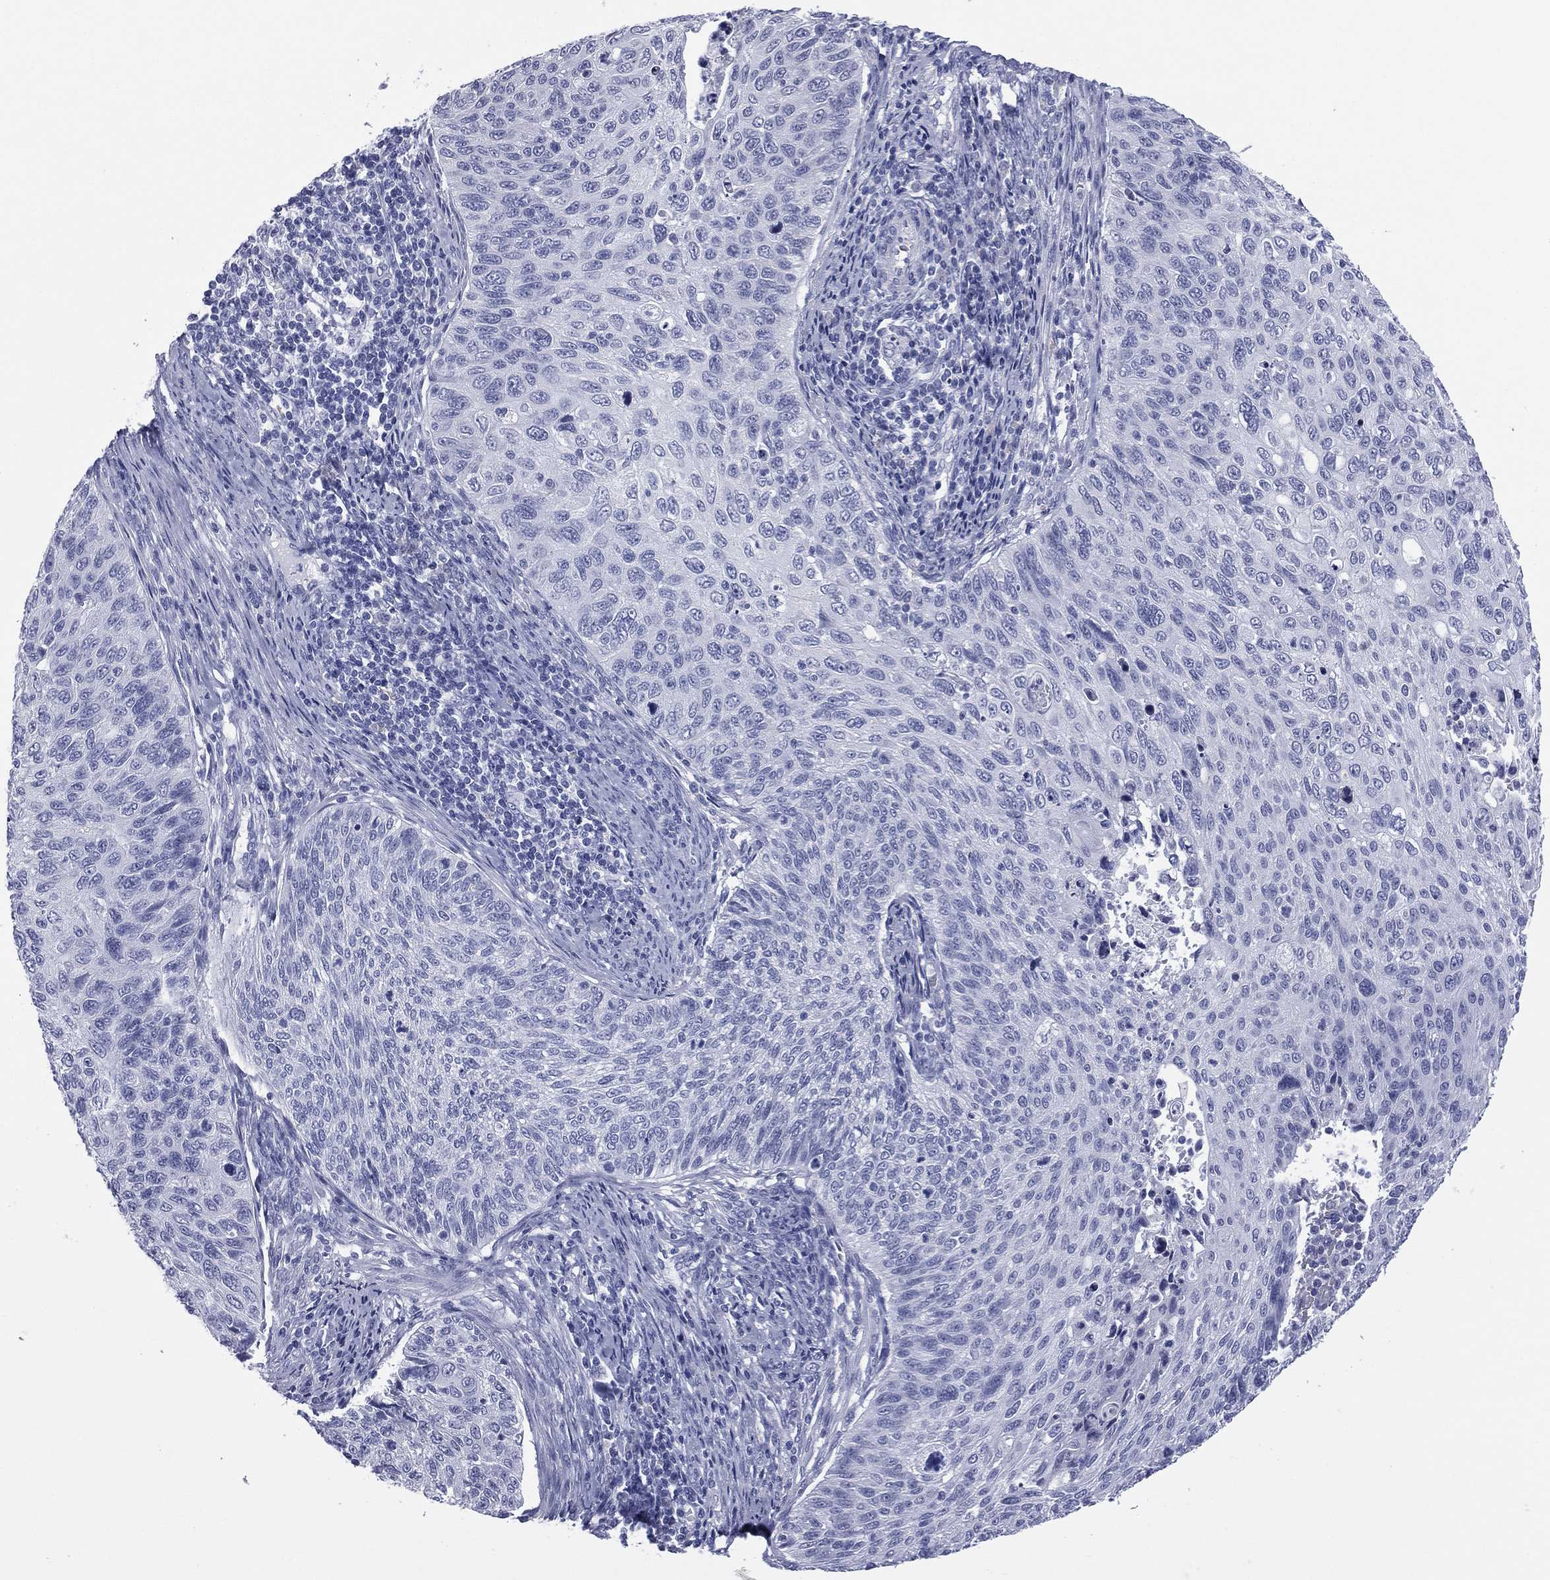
{"staining": {"intensity": "negative", "quantity": "none", "location": "none"}, "tissue": "cervical cancer", "cell_type": "Tumor cells", "image_type": "cancer", "snomed": [{"axis": "morphology", "description": "Squamous cell carcinoma, NOS"}, {"axis": "topography", "description": "Cervix"}], "caption": "DAB (3,3'-diaminobenzidine) immunohistochemical staining of human squamous cell carcinoma (cervical) exhibits no significant positivity in tumor cells. (Immunohistochemistry, brightfield microscopy, high magnification).", "gene": "MLN", "patient": {"sex": "female", "age": 70}}